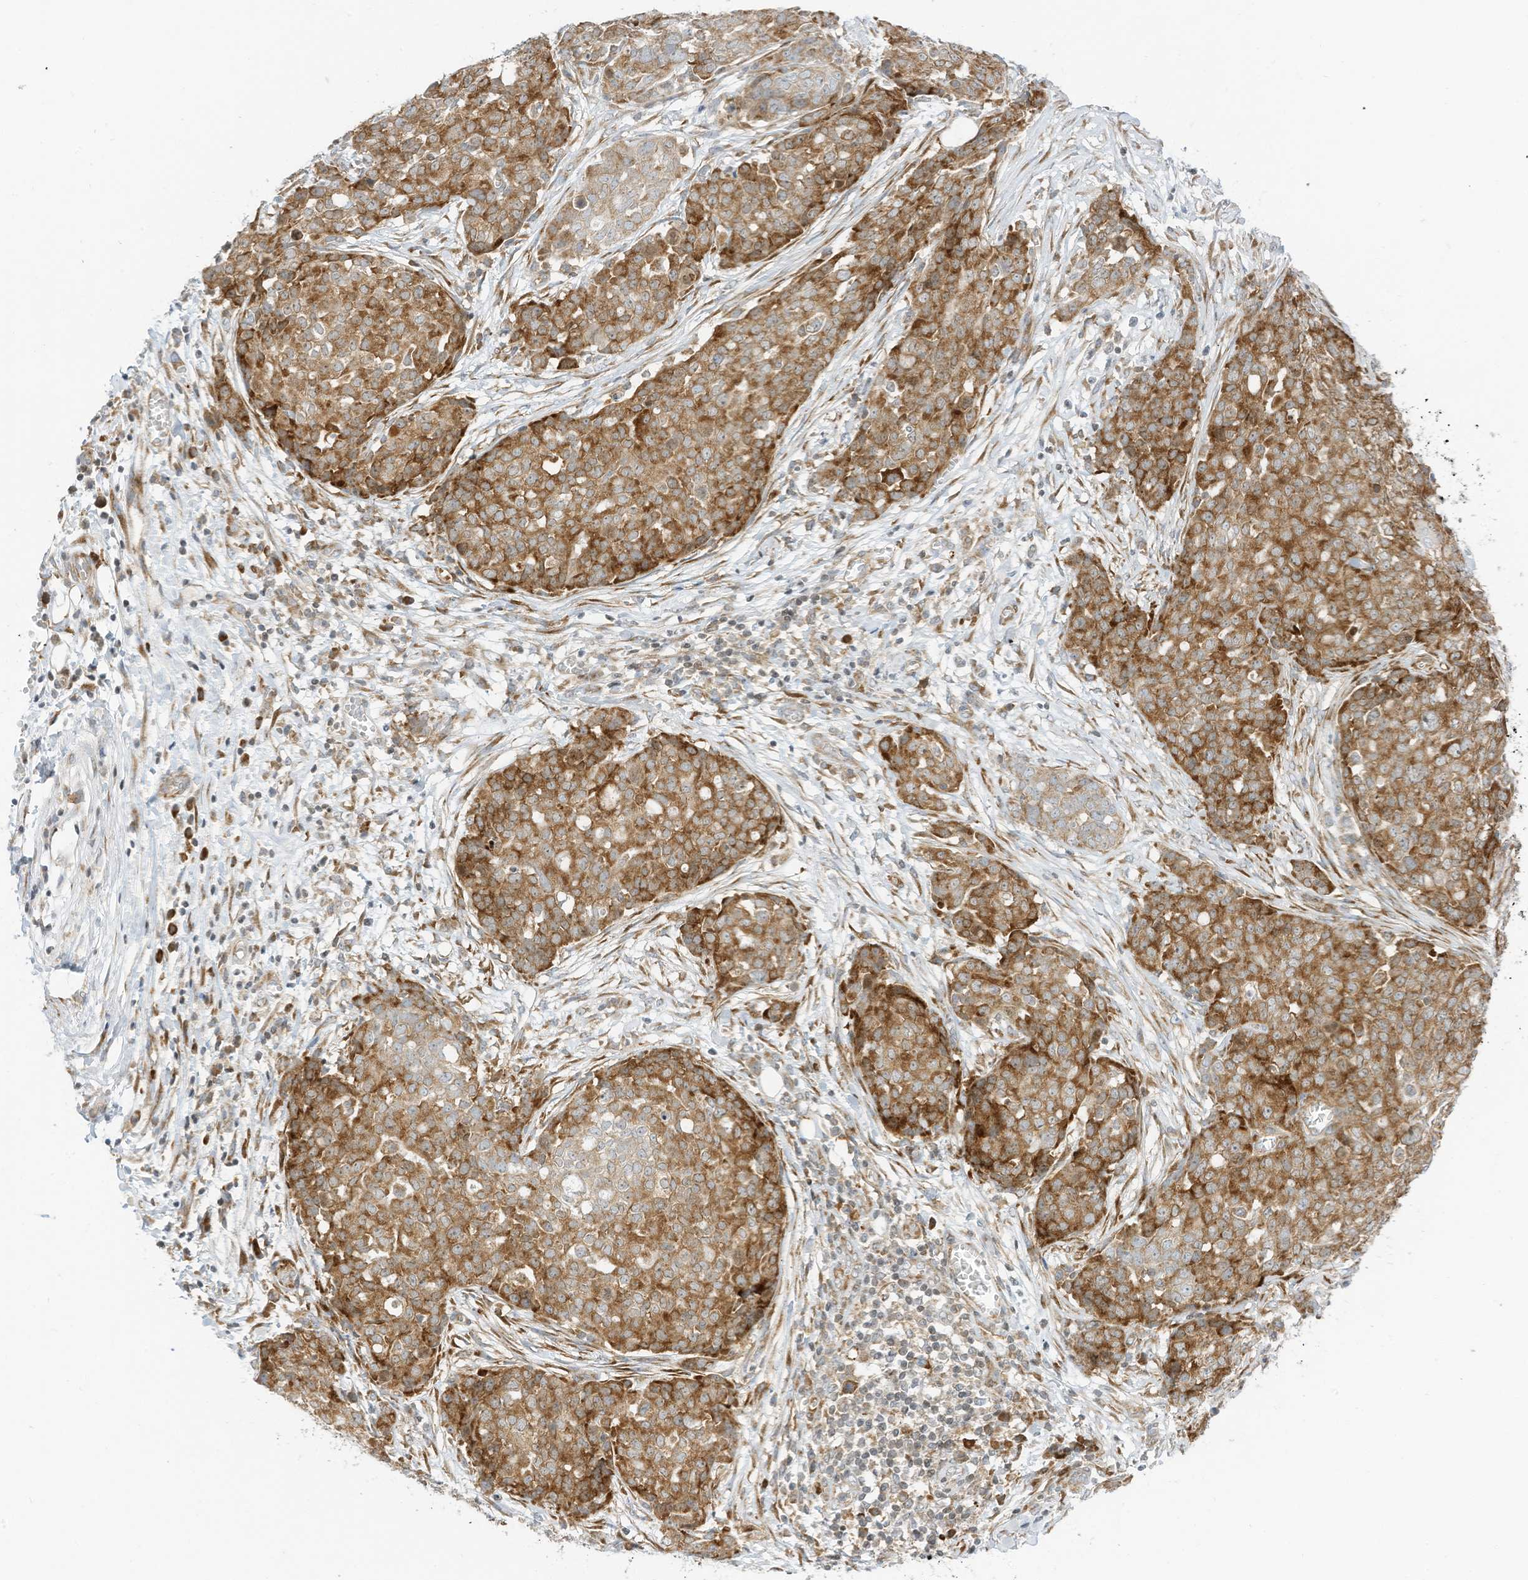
{"staining": {"intensity": "moderate", "quantity": ">75%", "location": "cytoplasmic/membranous"}, "tissue": "ovarian cancer", "cell_type": "Tumor cells", "image_type": "cancer", "snomed": [{"axis": "morphology", "description": "Cystadenocarcinoma, serous, NOS"}, {"axis": "topography", "description": "Soft tissue"}, {"axis": "topography", "description": "Ovary"}], "caption": "Ovarian serous cystadenocarcinoma stained with immunohistochemistry exhibits moderate cytoplasmic/membranous expression in about >75% of tumor cells.", "gene": "EDF1", "patient": {"sex": "female", "age": 57}}